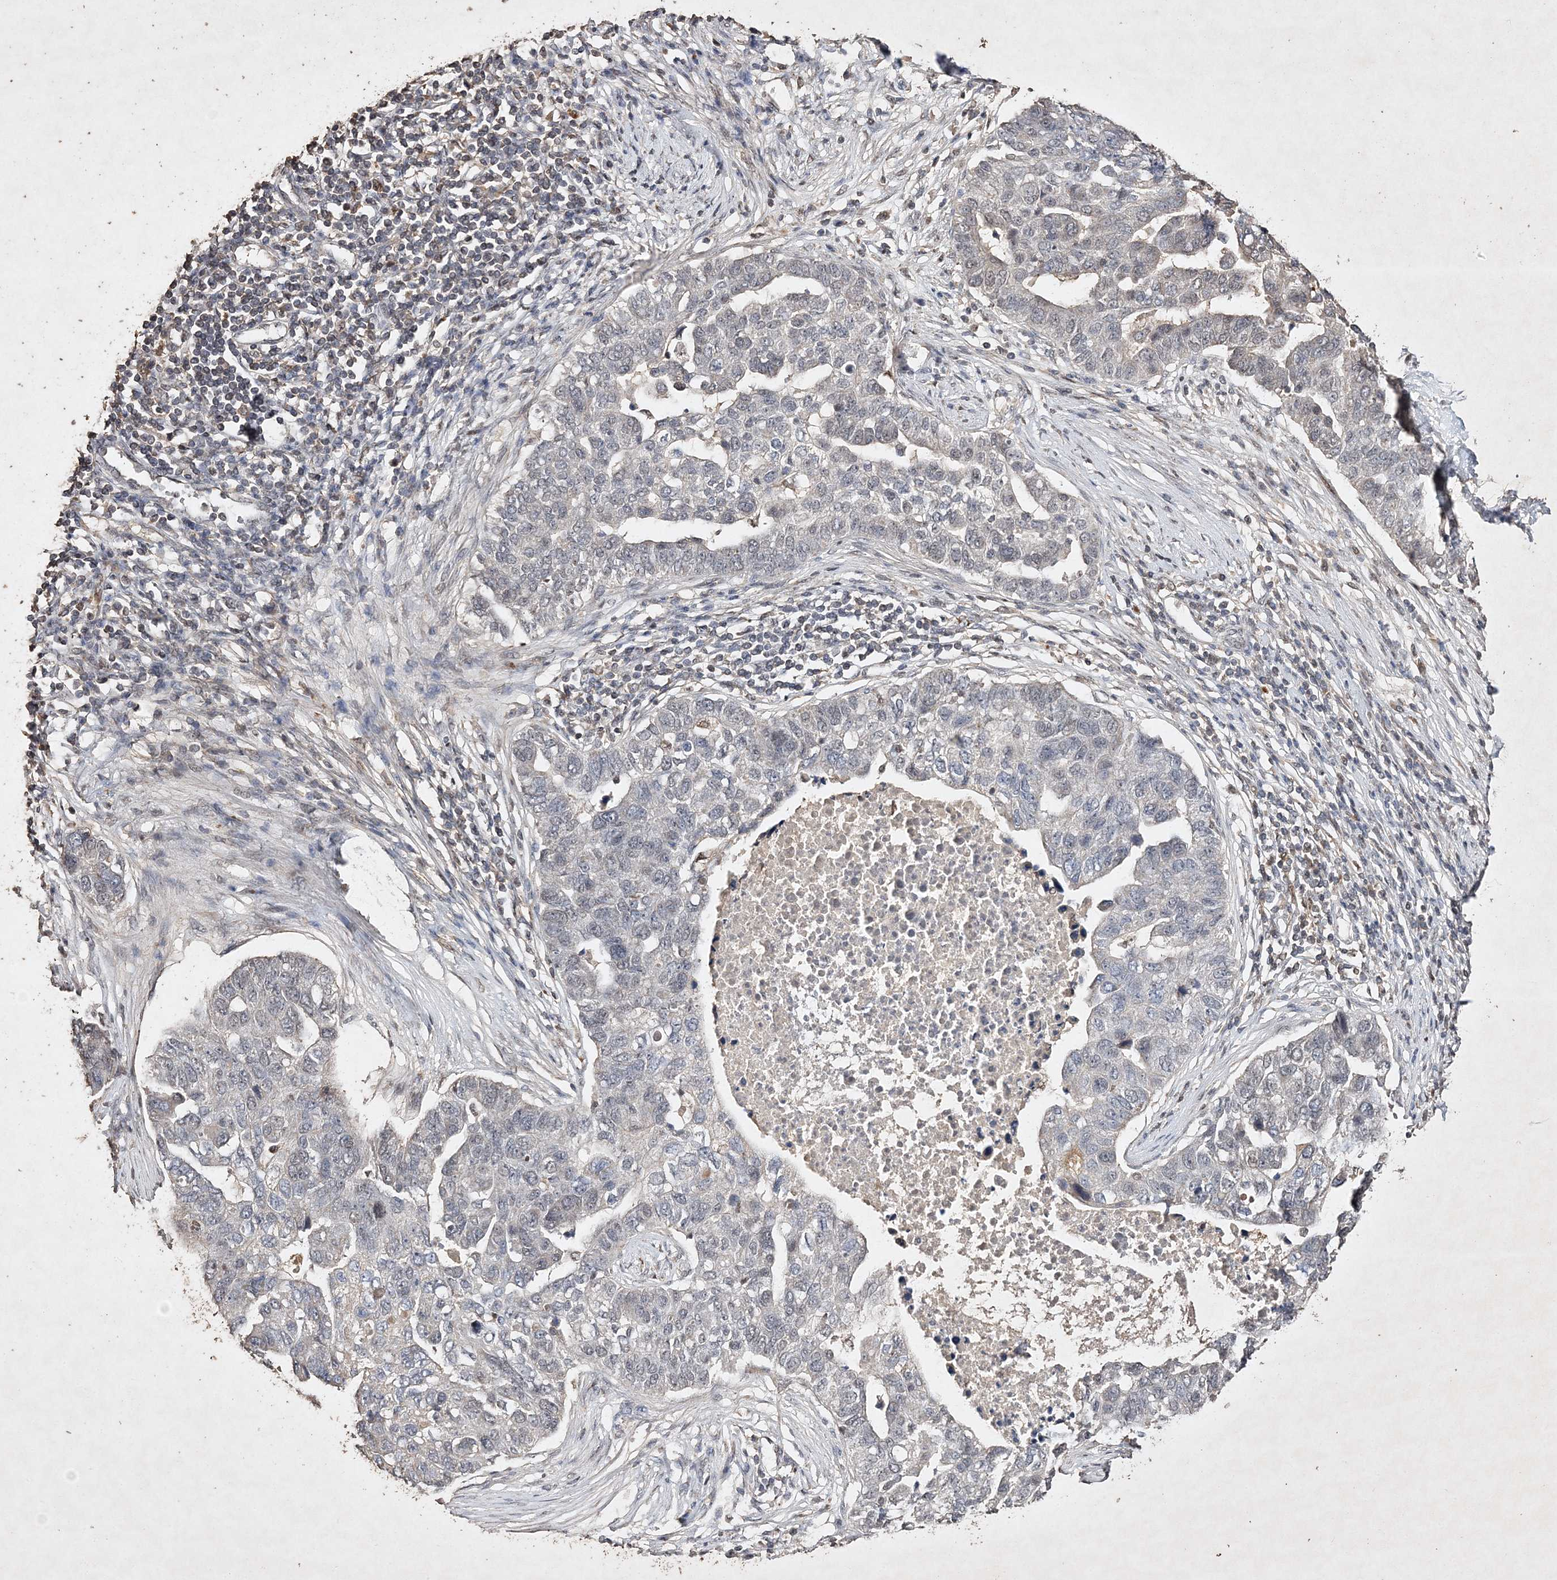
{"staining": {"intensity": "weak", "quantity": "<25%", "location": "nuclear"}, "tissue": "pancreatic cancer", "cell_type": "Tumor cells", "image_type": "cancer", "snomed": [{"axis": "morphology", "description": "Adenocarcinoma, NOS"}, {"axis": "topography", "description": "Pancreas"}], "caption": "IHC image of pancreatic adenocarcinoma stained for a protein (brown), which exhibits no staining in tumor cells.", "gene": "C3orf38", "patient": {"sex": "female", "age": 61}}